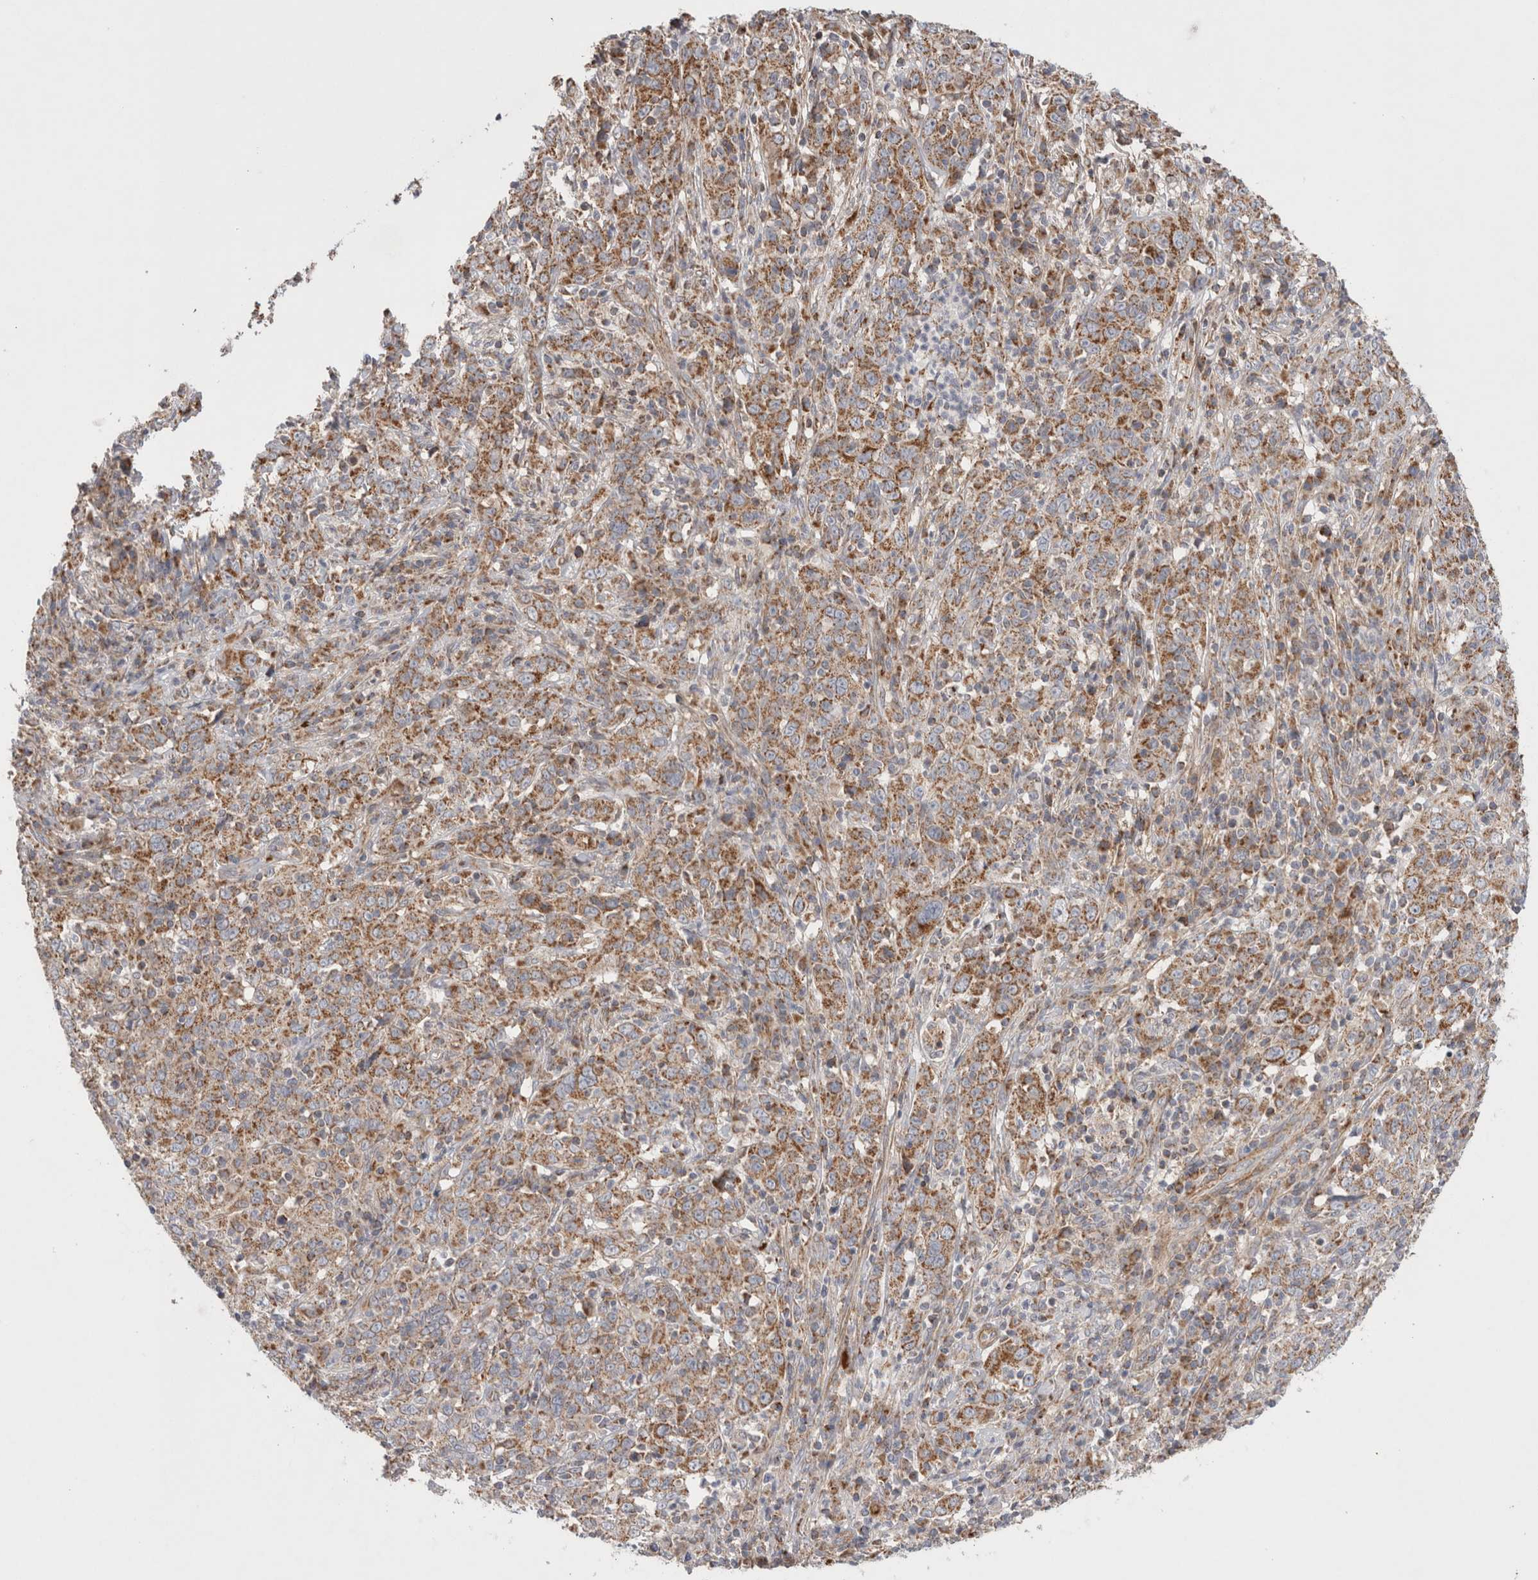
{"staining": {"intensity": "moderate", "quantity": ">75%", "location": "cytoplasmic/membranous"}, "tissue": "cervical cancer", "cell_type": "Tumor cells", "image_type": "cancer", "snomed": [{"axis": "morphology", "description": "Squamous cell carcinoma, NOS"}, {"axis": "topography", "description": "Cervix"}], "caption": "Cervical cancer stained for a protein (brown) displays moderate cytoplasmic/membranous positive positivity in about >75% of tumor cells.", "gene": "MRPS28", "patient": {"sex": "female", "age": 46}}